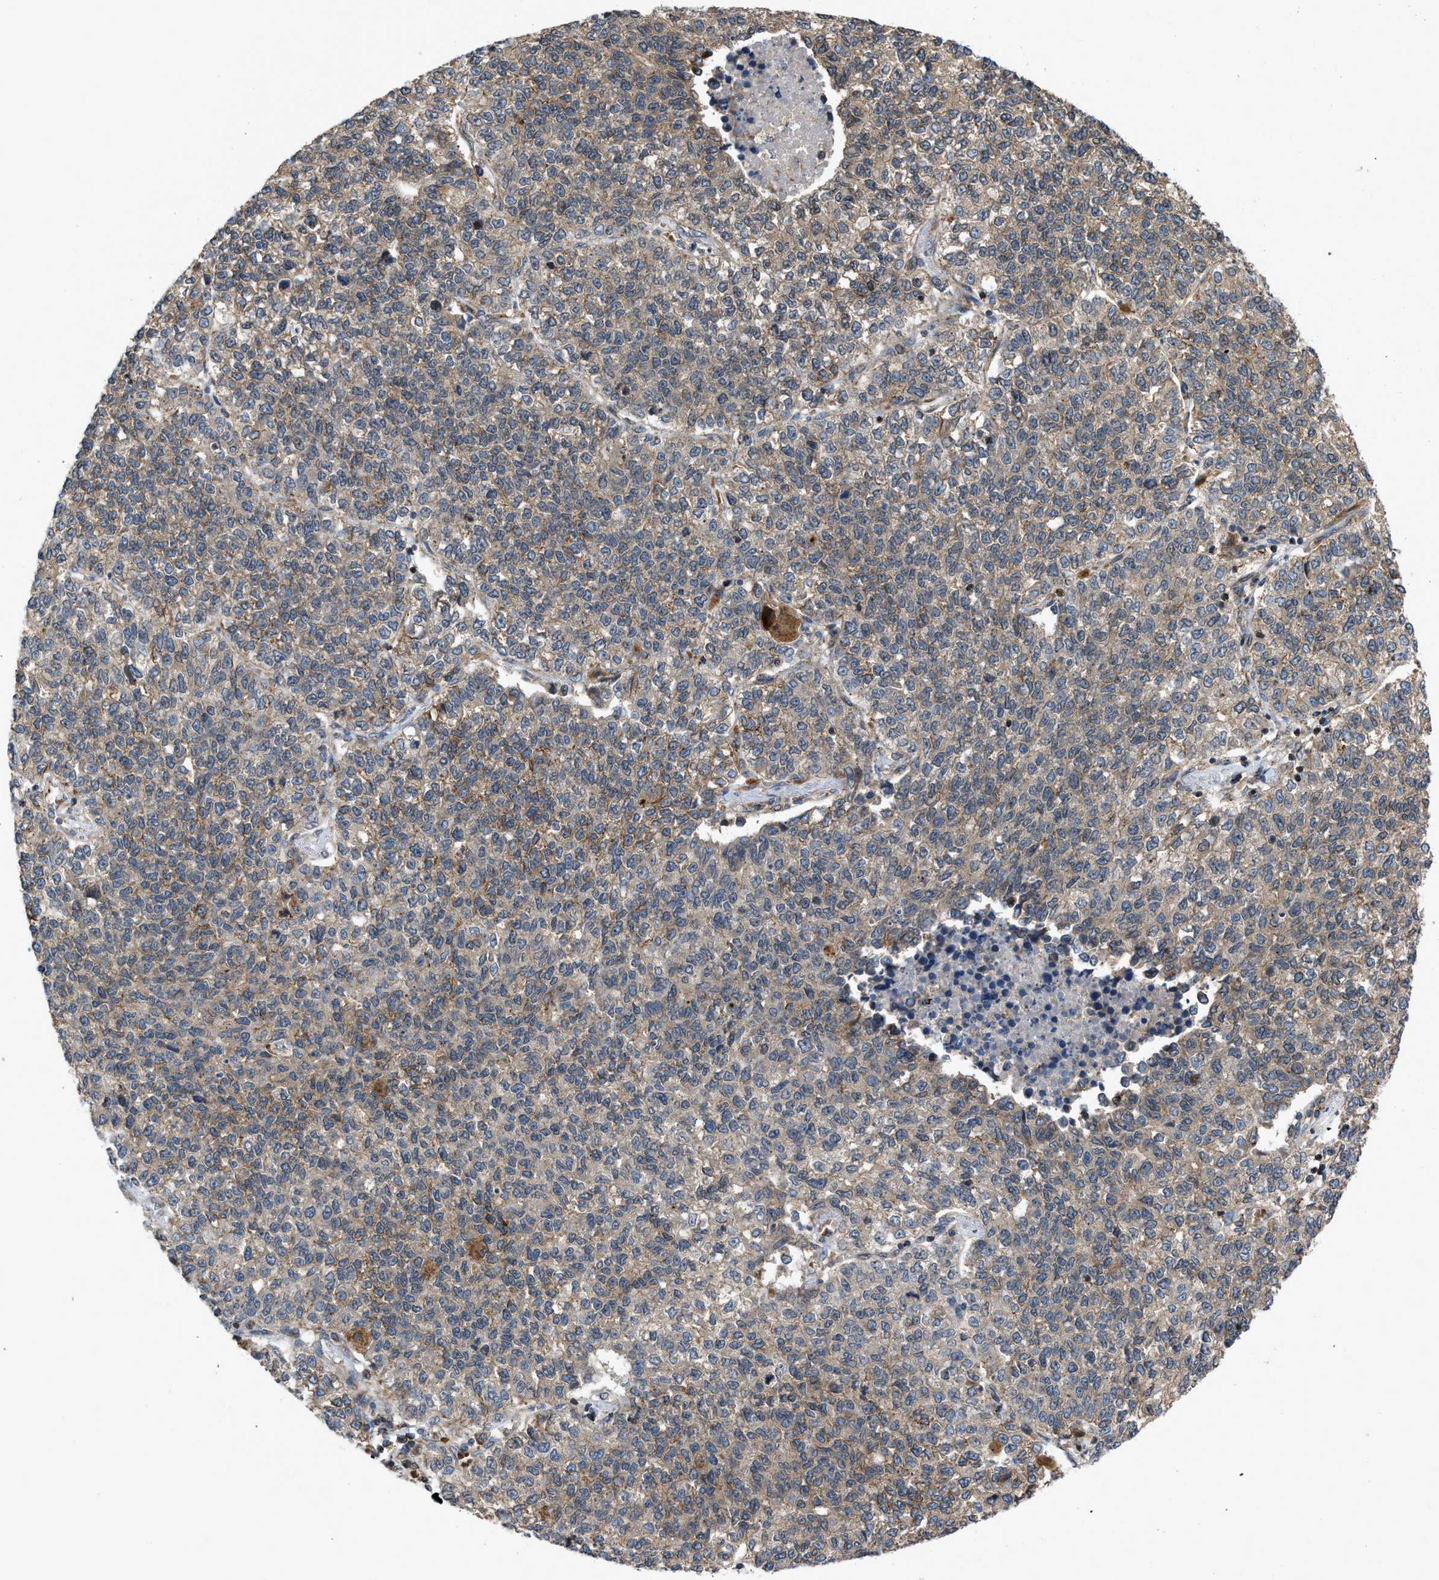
{"staining": {"intensity": "weak", "quantity": "25%-75%", "location": "cytoplasmic/membranous"}, "tissue": "lung cancer", "cell_type": "Tumor cells", "image_type": "cancer", "snomed": [{"axis": "morphology", "description": "Adenocarcinoma, NOS"}, {"axis": "topography", "description": "Lung"}], "caption": "Protein analysis of adenocarcinoma (lung) tissue displays weak cytoplasmic/membranous staining in about 25%-75% of tumor cells.", "gene": "GPATCH2L", "patient": {"sex": "male", "age": 49}}